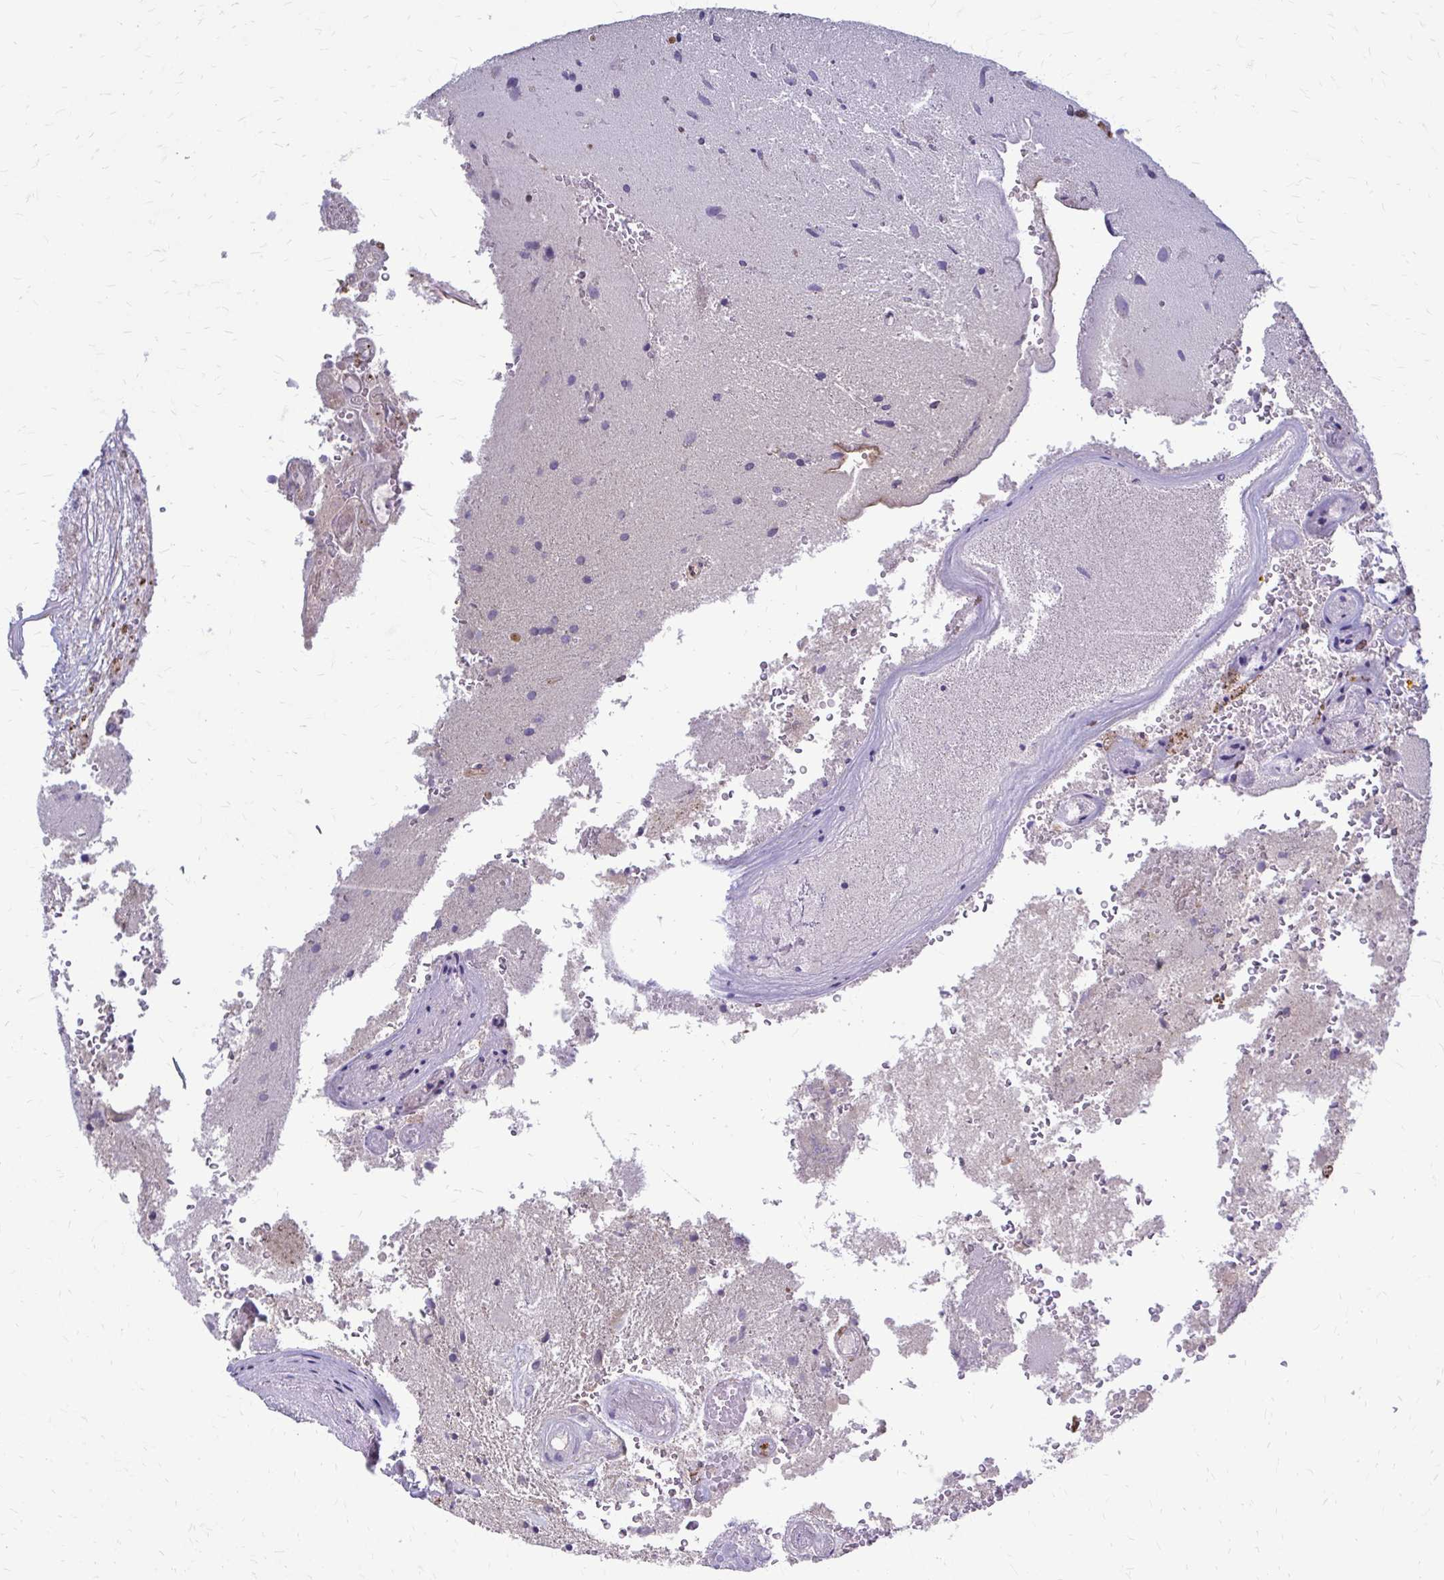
{"staining": {"intensity": "negative", "quantity": "none", "location": "none"}, "tissue": "glioma", "cell_type": "Tumor cells", "image_type": "cancer", "snomed": [{"axis": "morphology", "description": "Glioma, malignant, High grade"}, {"axis": "topography", "description": "Brain"}], "caption": "Micrograph shows no protein staining in tumor cells of glioma tissue. Brightfield microscopy of immunohistochemistry stained with DAB (brown) and hematoxylin (blue), captured at high magnification.", "gene": "MCRIP2", "patient": {"sex": "female", "age": 74}}